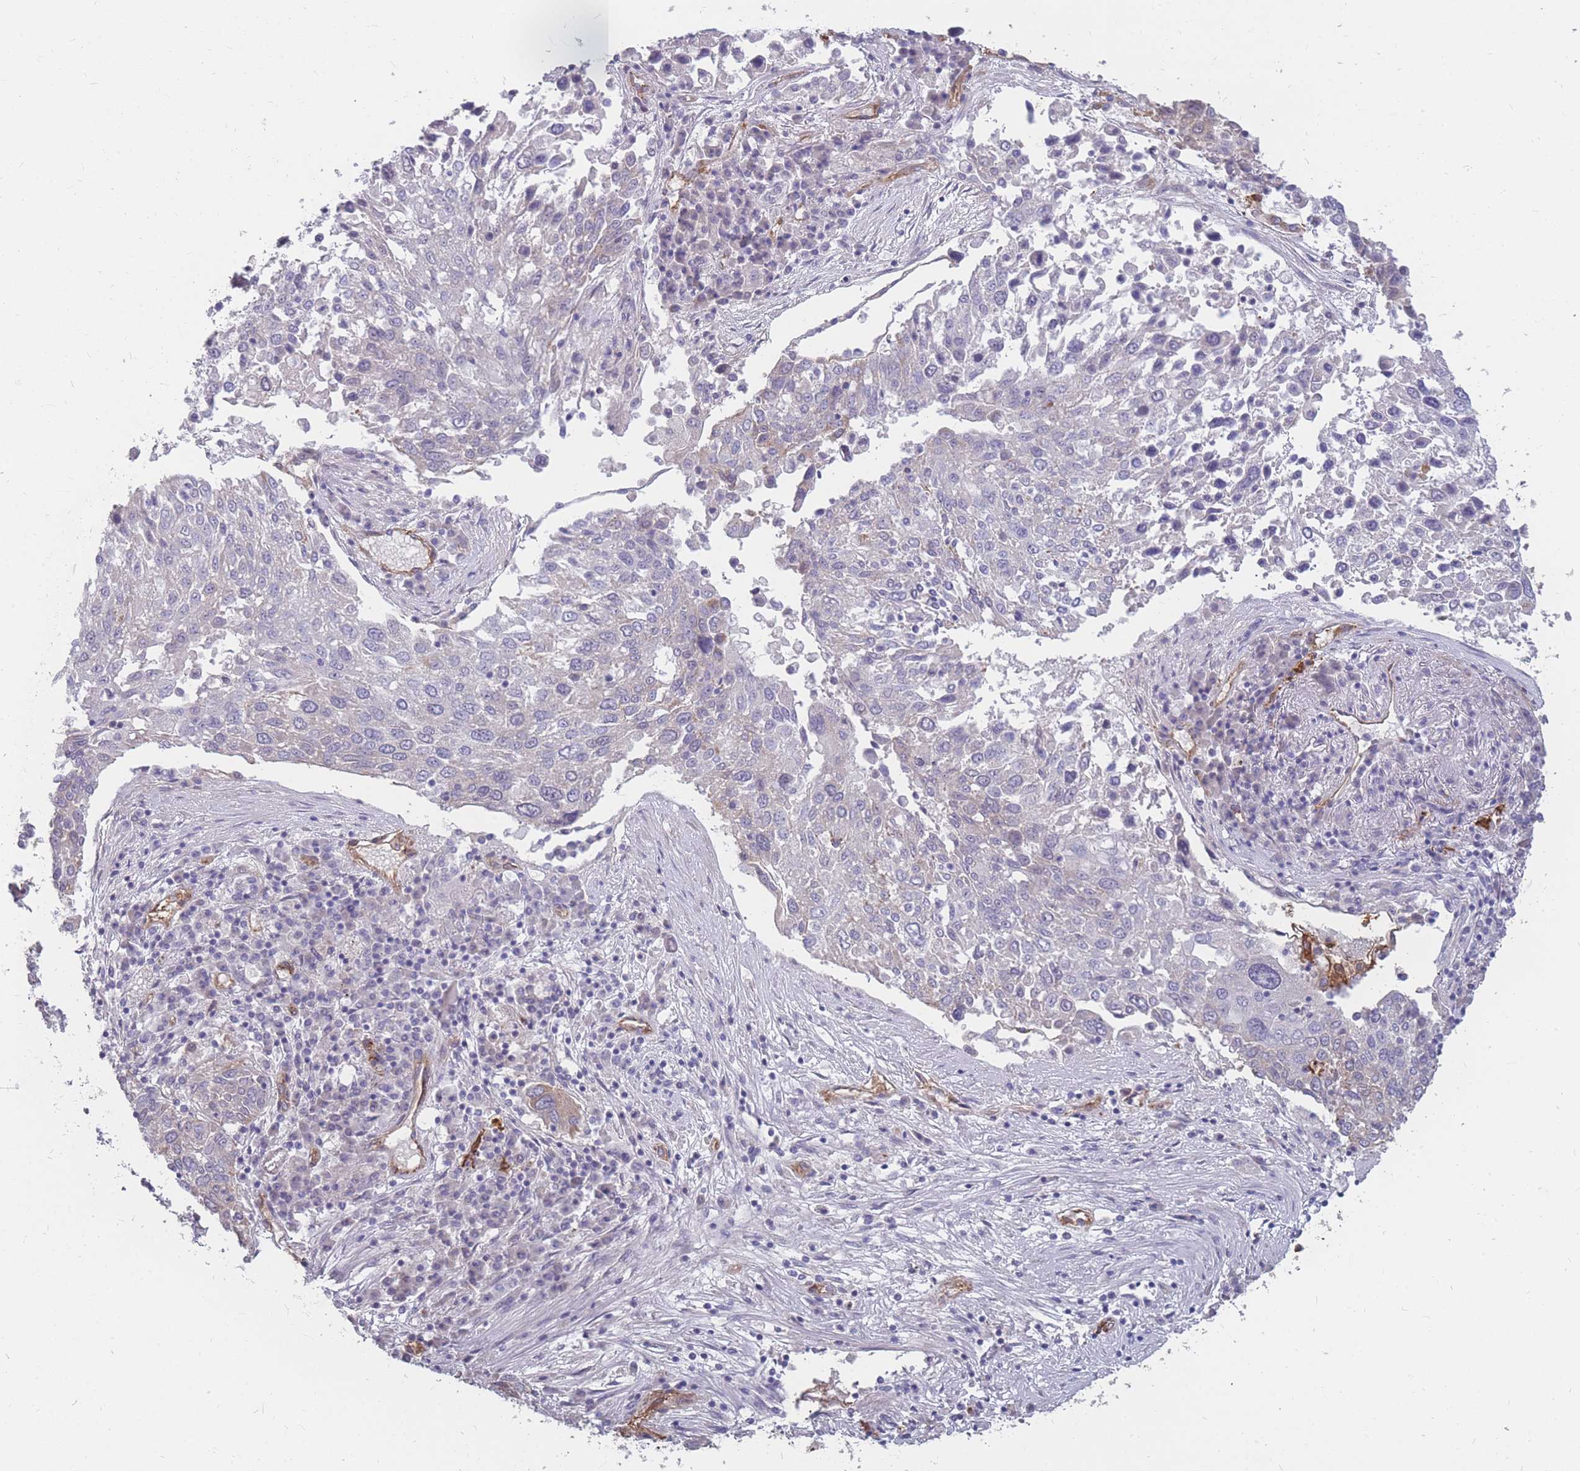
{"staining": {"intensity": "negative", "quantity": "none", "location": "none"}, "tissue": "lung cancer", "cell_type": "Tumor cells", "image_type": "cancer", "snomed": [{"axis": "morphology", "description": "Squamous cell carcinoma, NOS"}, {"axis": "topography", "description": "Lung"}], "caption": "Immunohistochemistry (IHC) histopathology image of human lung squamous cell carcinoma stained for a protein (brown), which demonstrates no positivity in tumor cells.", "gene": "GNA11", "patient": {"sex": "male", "age": 65}}